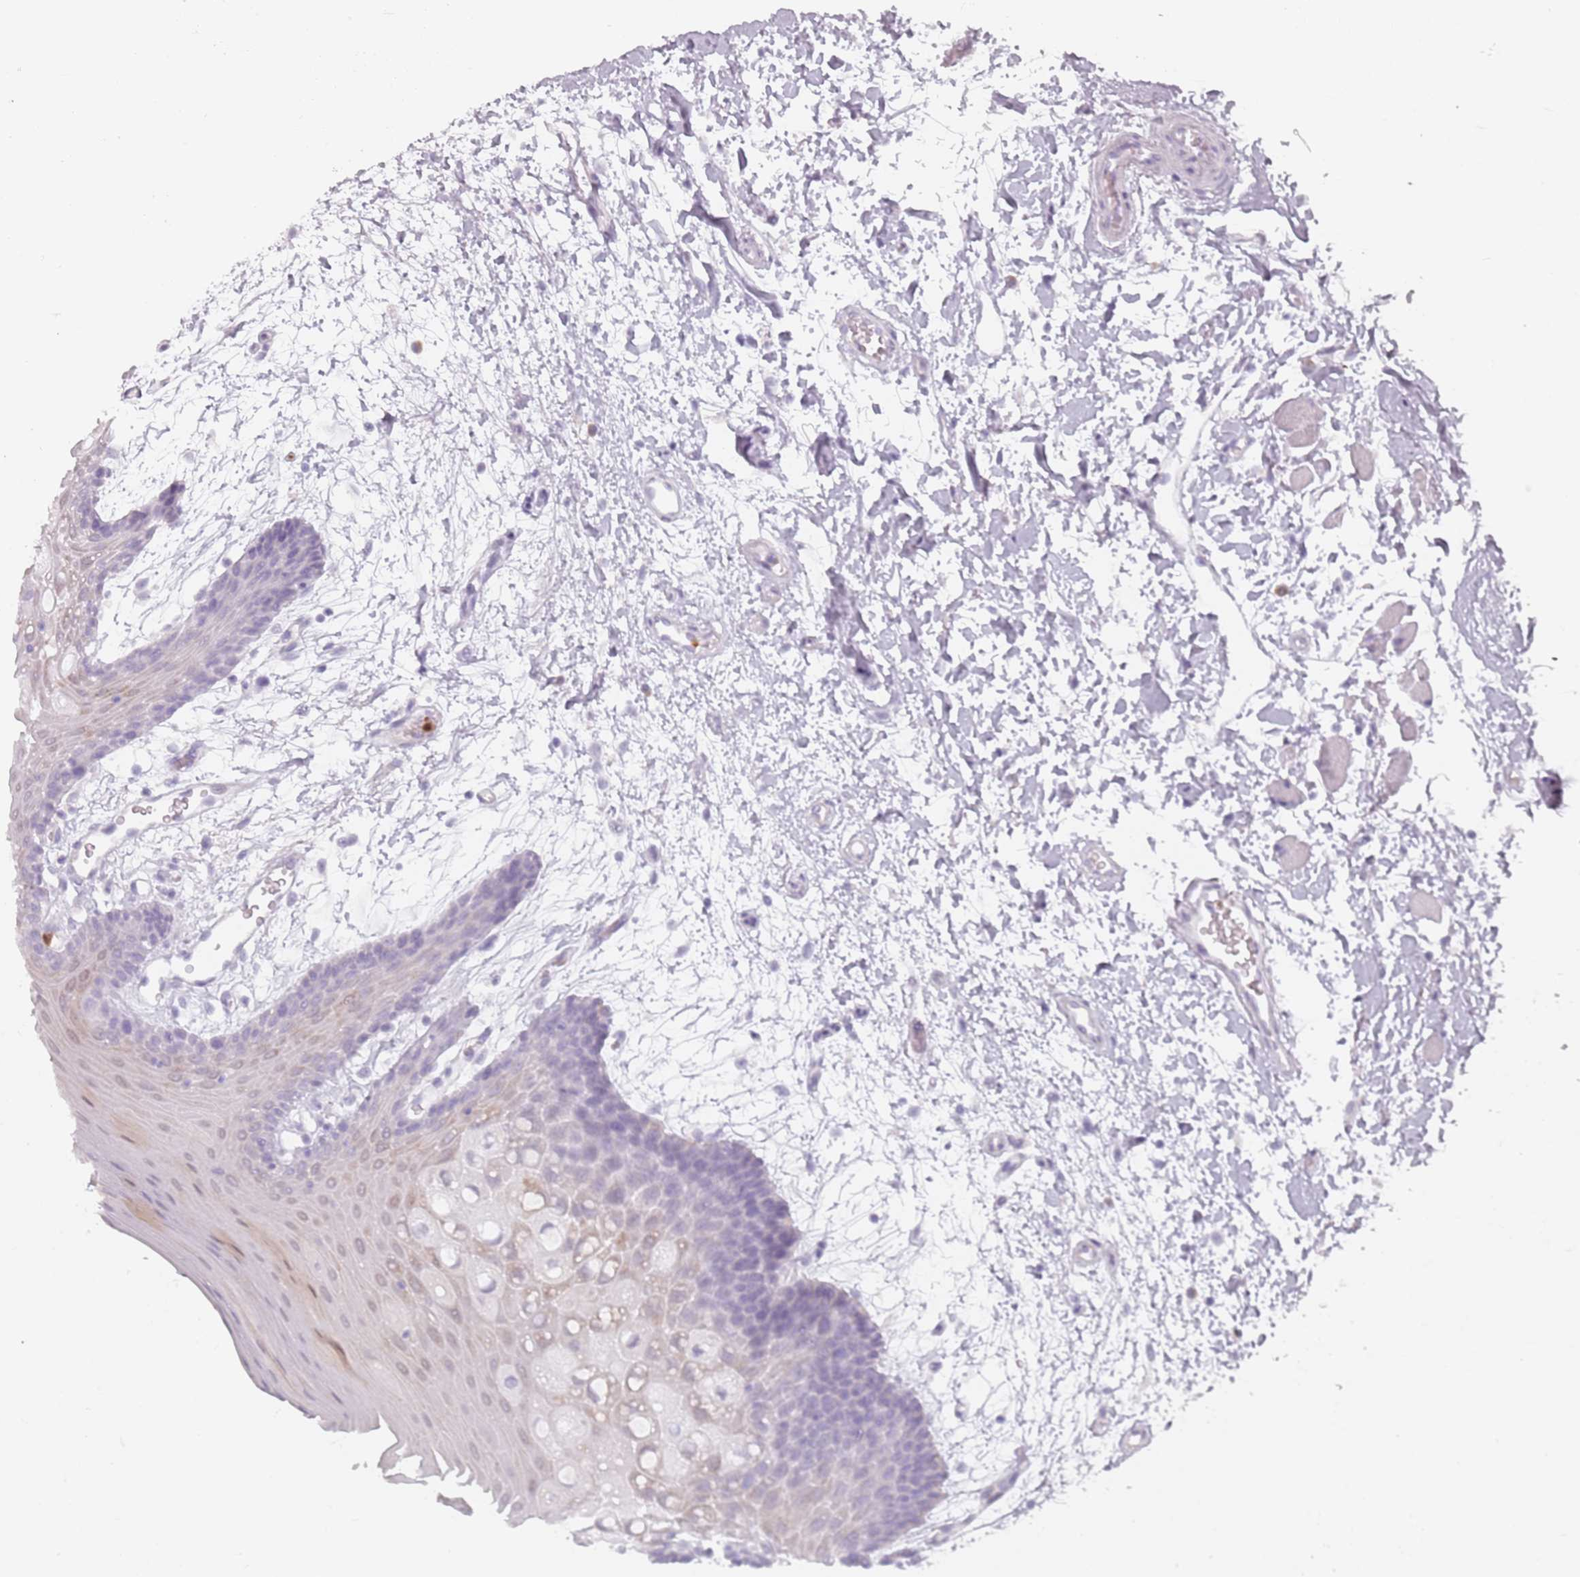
{"staining": {"intensity": "negative", "quantity": "none", "location": "none"}, "tissue": "oral mucosa", "cell_type": "Squamous epithelial cells", "image_type": "normal", "snomed": [{"axis": "morphology", "description": "Normal tissue, NOS"}, {"axis": "topography", "description": "Skeletal muscle"}, {"axis": "topography", "description": "Oral tissue"}, {"axis": "topography", "description": "Salivary gland"}, {"axis": "topography", "description": "Peripheral nerve tissue"}], "caption": "High power microscopy micrograph of an immunohistochemistry (IHC) histopathology image of normal oral mucosa, revealing no significant staining in squamous epithelial cells.", "gene": "ZNF584", "patient": {"sex": "male", "age": 54}}